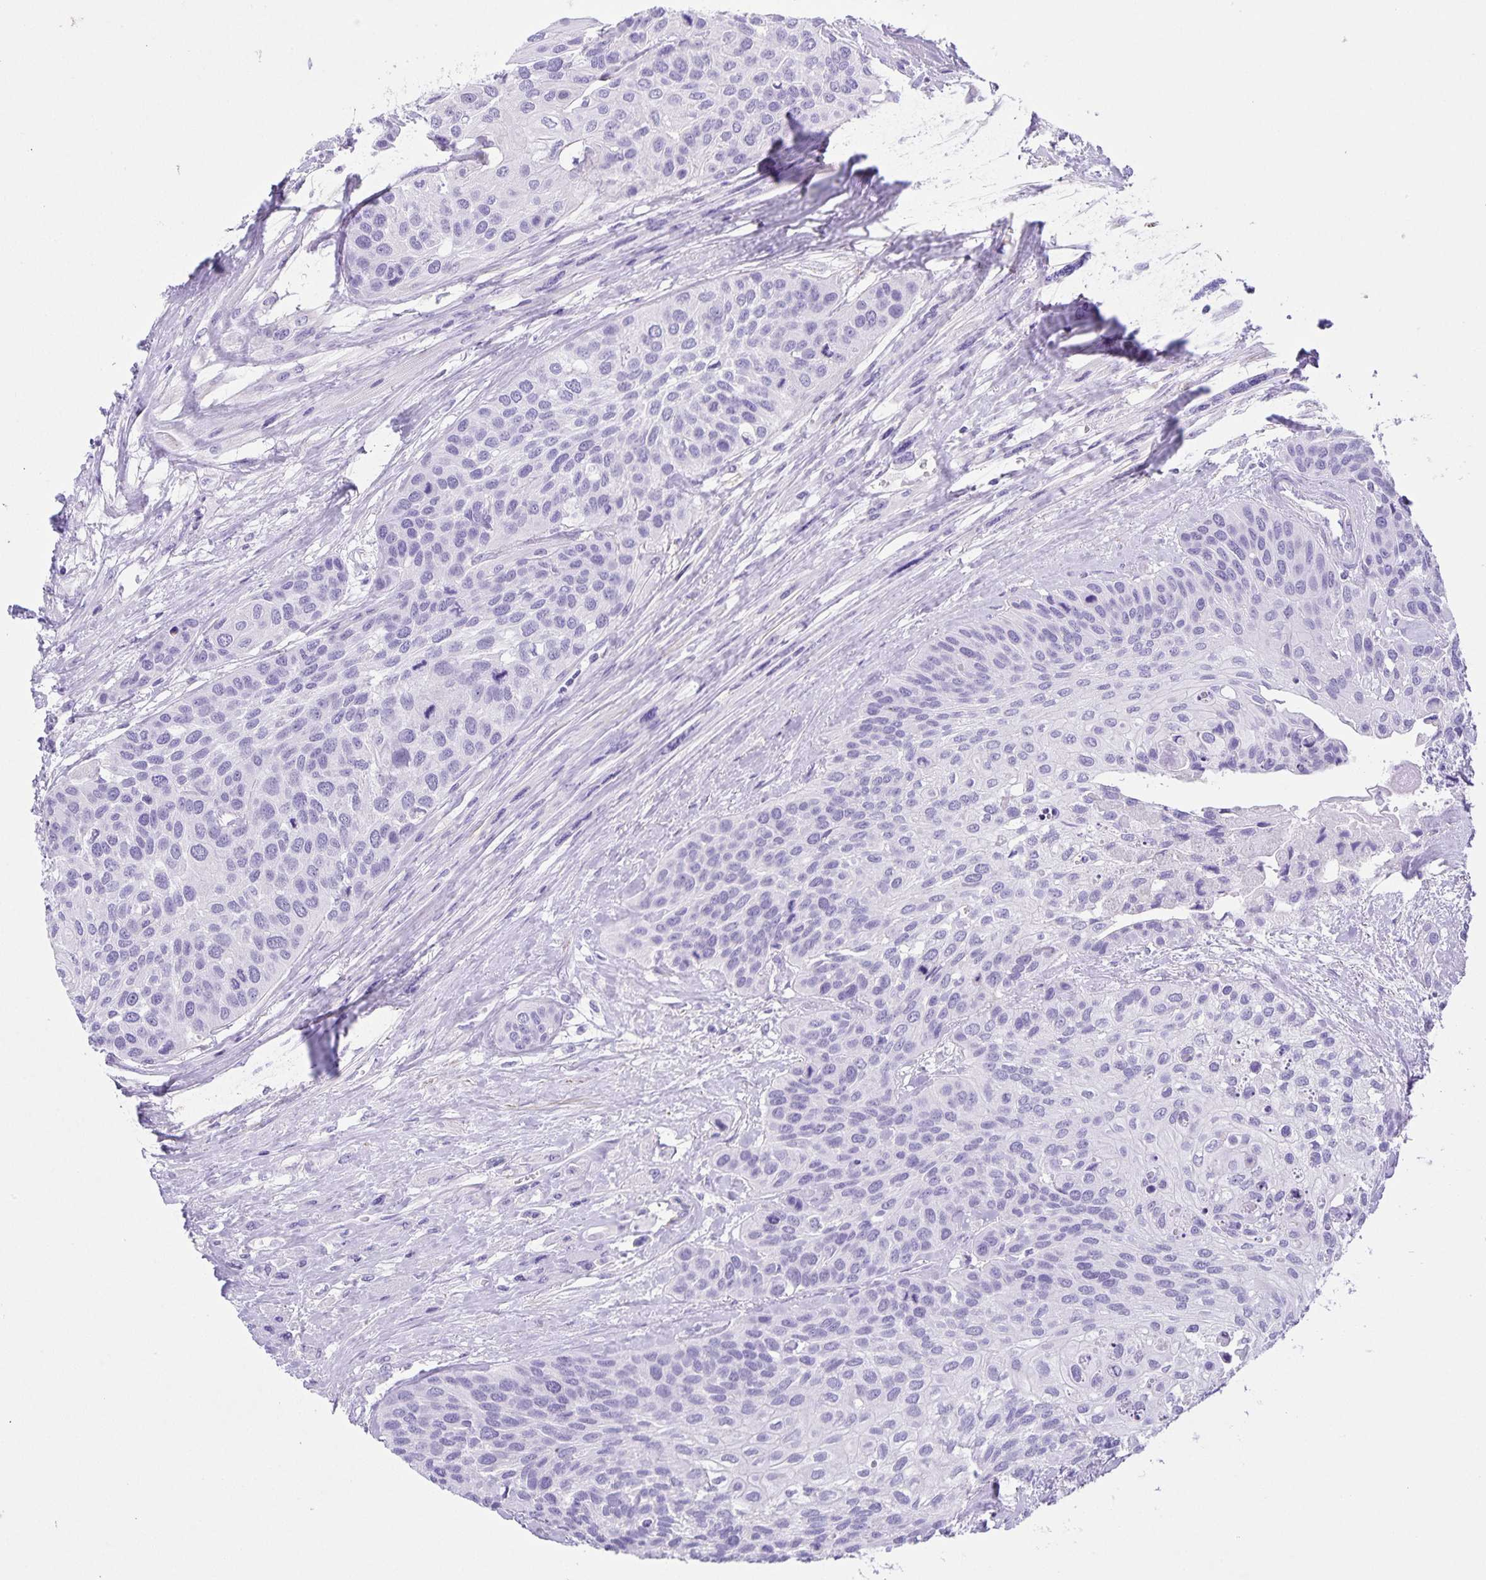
{"staining": {"intensity": "negative", "quantity": "none", "location": "none"}, "tissue": "head and neck cancer", "cell_type": "Tumor cells", "image_type": "cancer", "snomed": [{"axis": "morphology", "description": "Squamous cell carcinoma, NOS"}, {"axis": "topography", "description": "Head-Neck"}], "caption": "Protein analysis of head and neck cancer demonstrates no significant positivity in tumor cells.", "gene": "UBQLN3", "patient": {"sex": "female", "age": 50}}